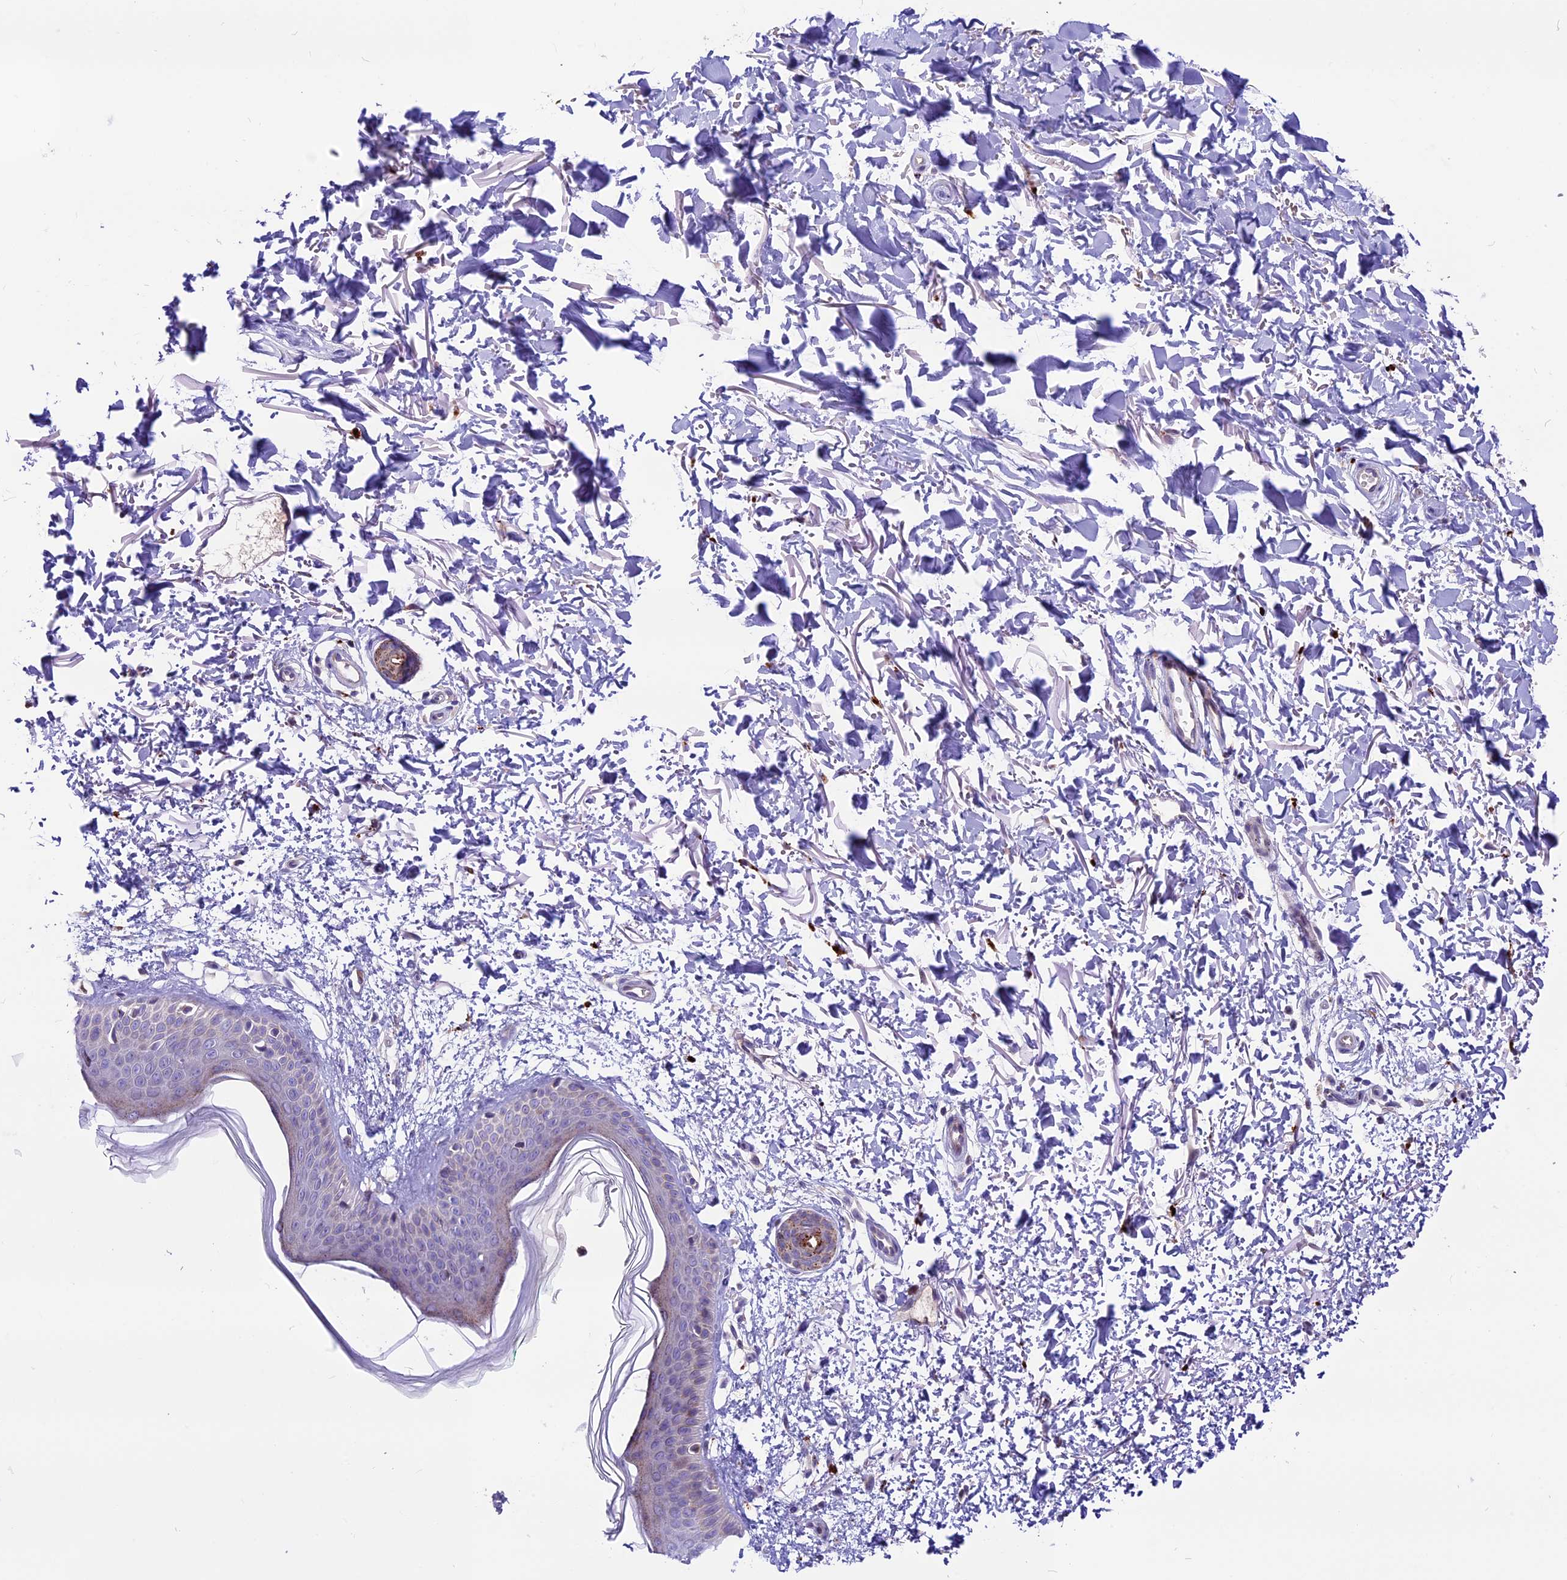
{"staining": {"intensity": "weak", "quantity": ">75%", "location": "cytoplasmic/membranous"}, "tissue": "skin", "cell_type": "Fibroblasts", "image_type": "normal", "snomed": [{"axis": "morphology", "description": "Normal tissue, NOS"}, {"axis": "topography", "description": "Skin"}], "caption": "Protein expression by immunohistochemistry demonstrates weak cytoplasmic/membranous expression in about >75% of fibroblasts in normal skin.", "gene": "THRSP", "patient": {"sex": "male", "age": 66}}